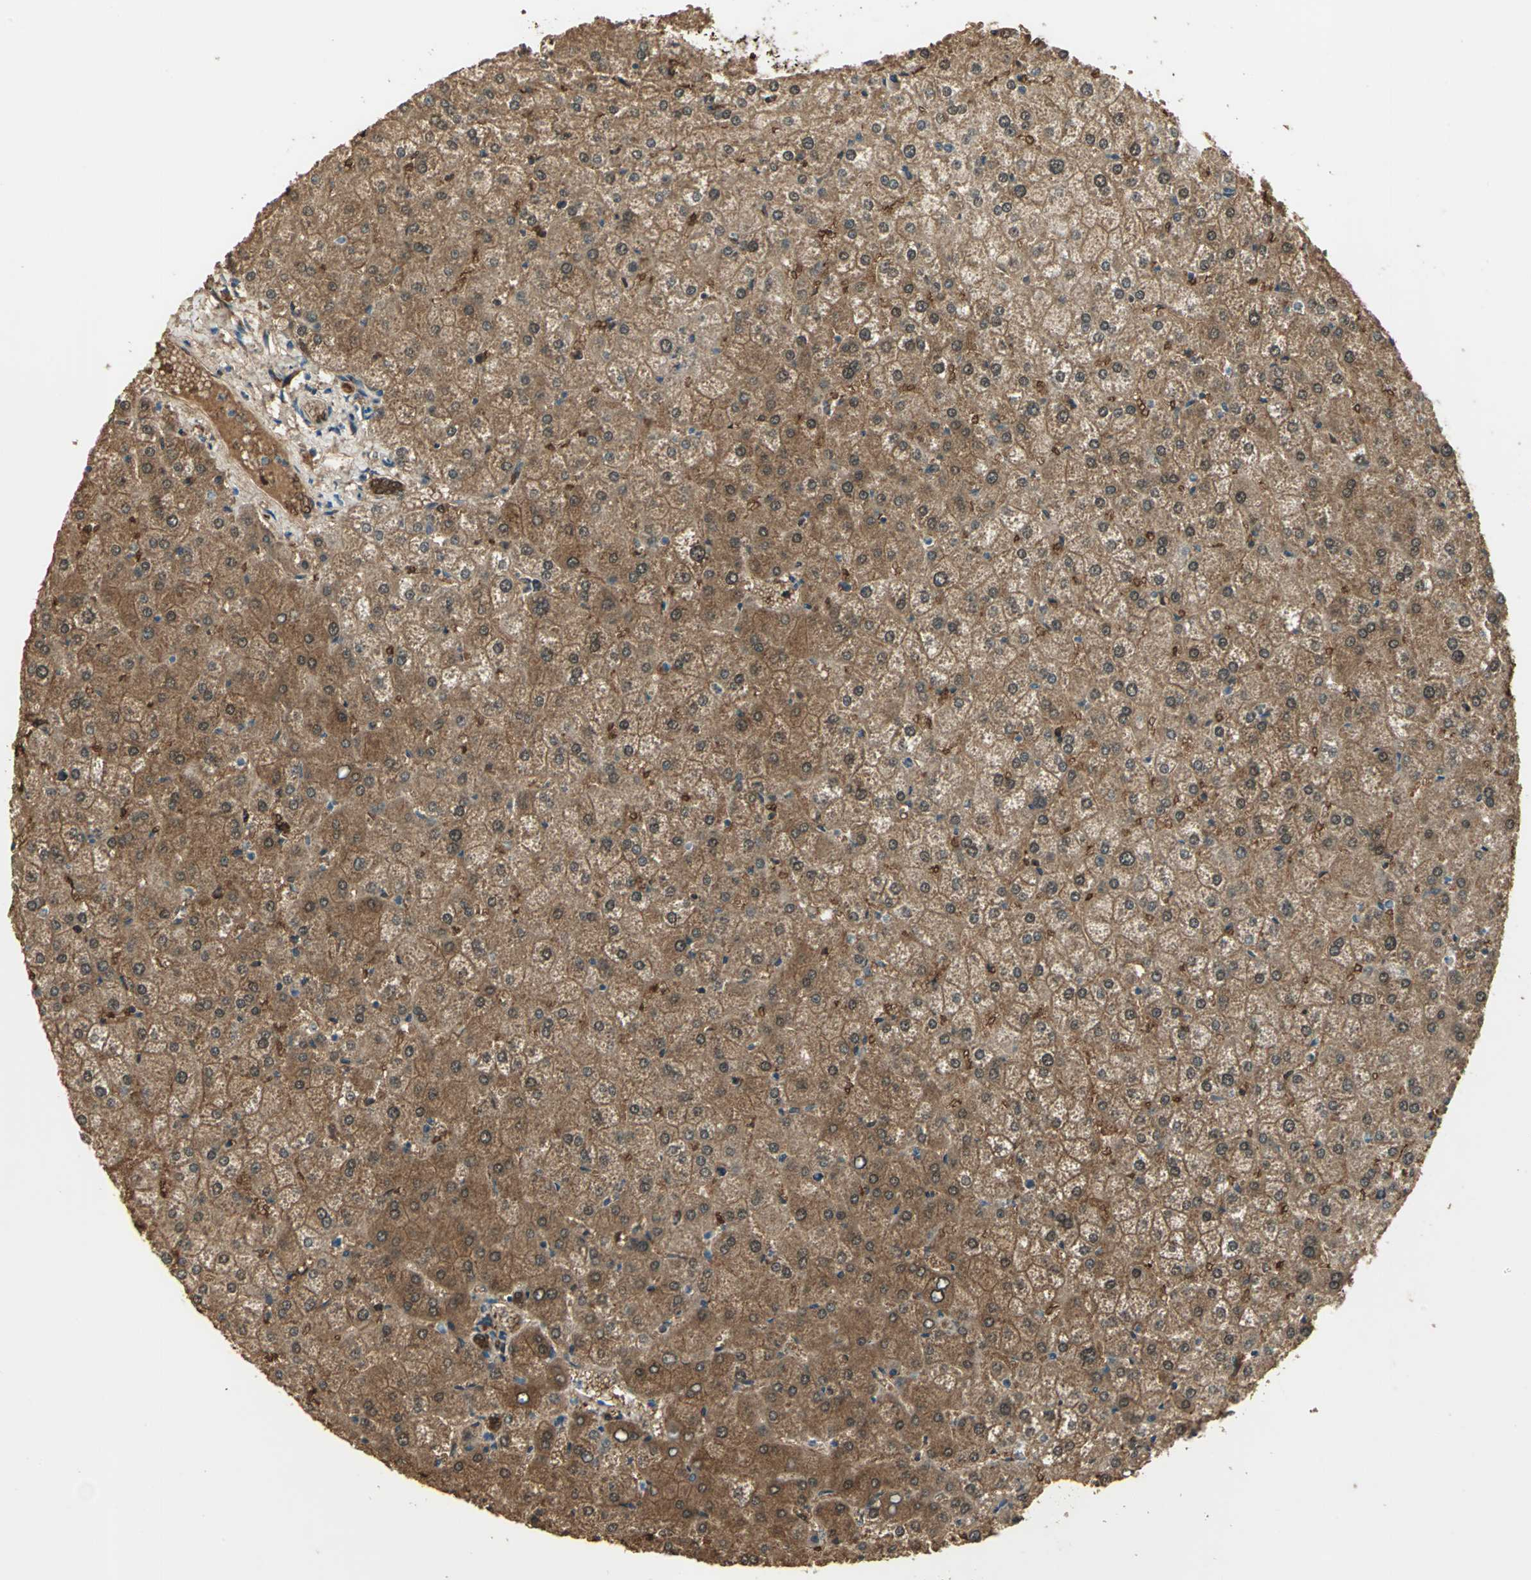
{"staining": {"intensity": "strong", "quantity": ">75%", "location": "cytoplasmic/membranous,nuclear"}, "tissue": "liver", "cell_type": "Cholangiocytes", "image_type": "normal", "snomed": [{"axis": "morphology", "description": "Normal tissue, NOS"}, {"axis": "topography", "description": "Liver"}], "caption": "Immunohistochemical staining of benign liver reveals high levels of strong cytoplasmic/membranous,nuclear expression in approximately >75% of cholangiocytes.", "gene": "DDAH1", "patient": {"sex": "female", "age": 32}}